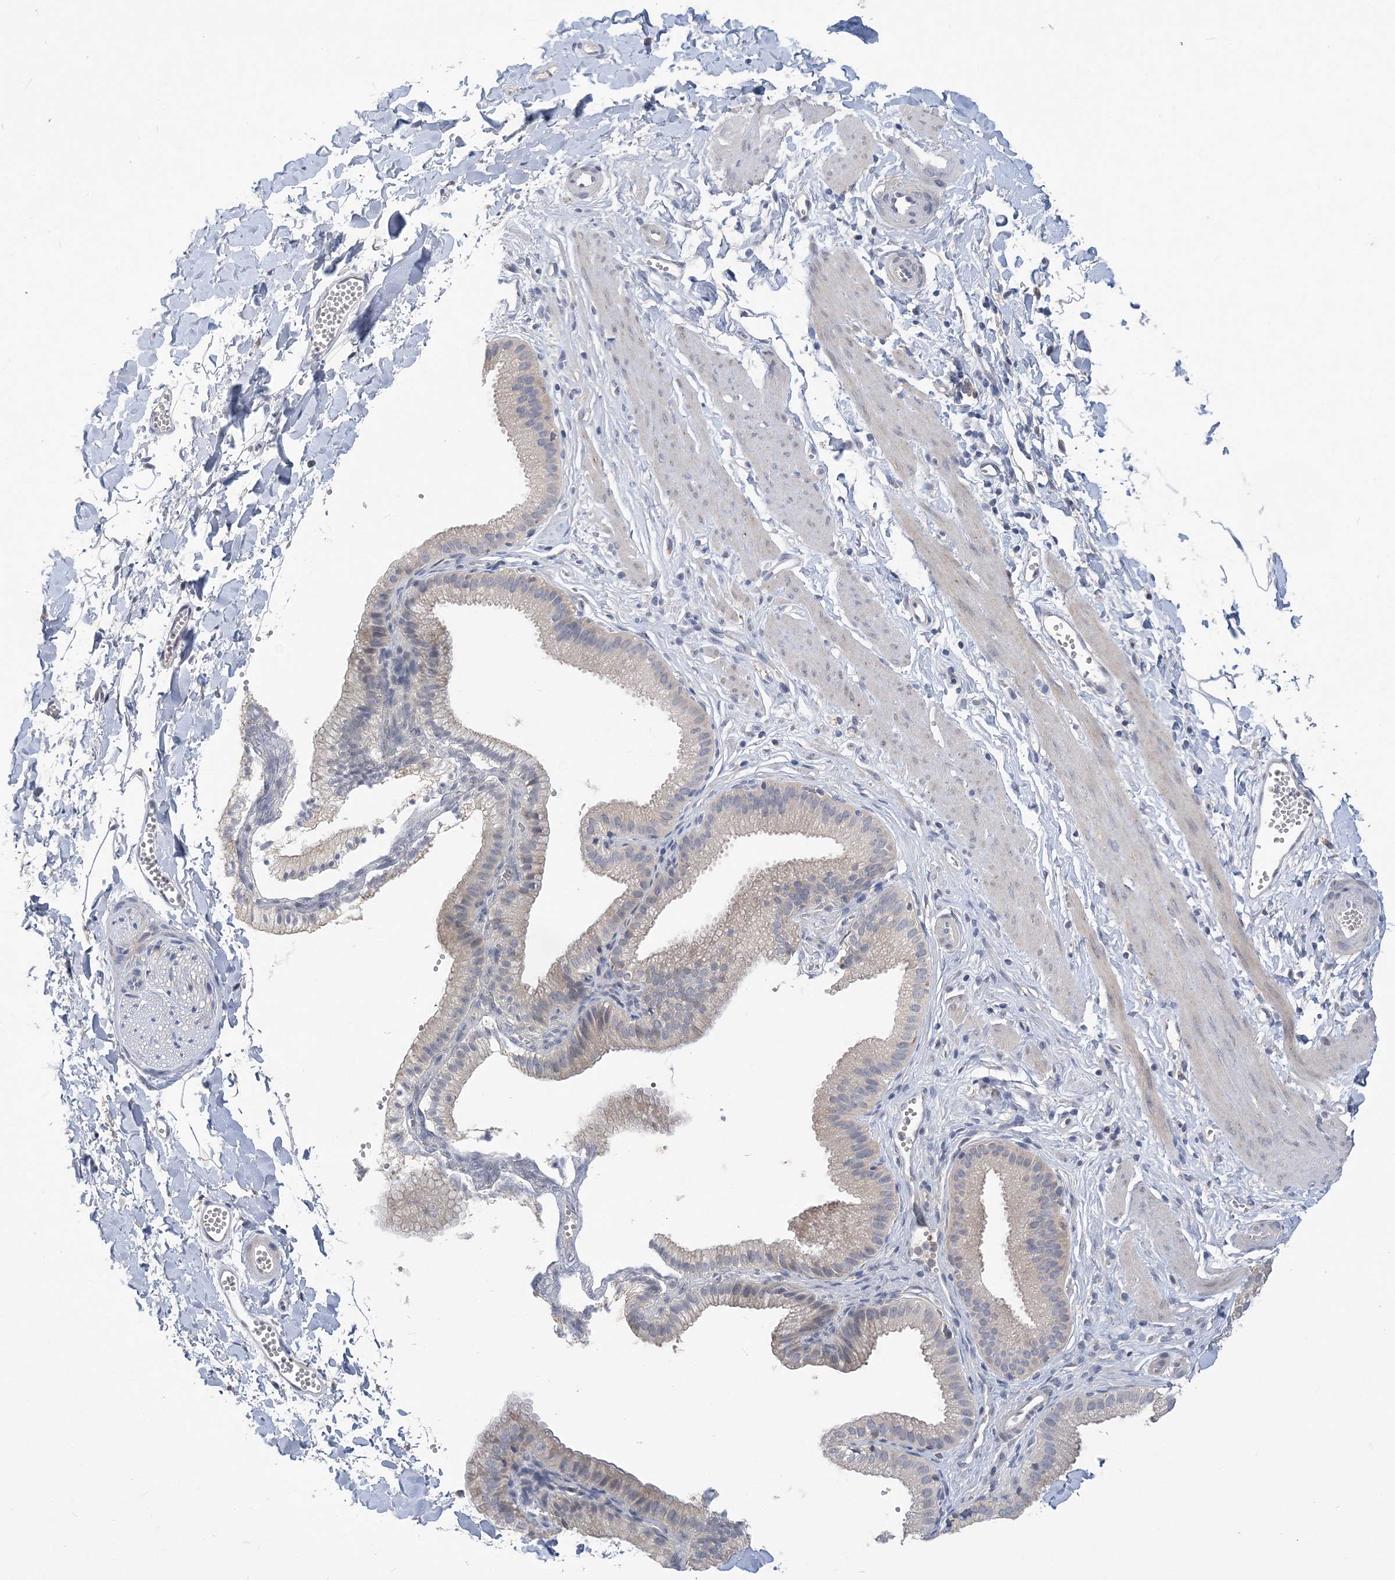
{"staining": {"intensity": "negative", "quantity": "none", "location": "none"}, "tissue": "adipose tissue", "cell_type": "Adipocytes", "image_type": "normal", "snomed": [{"axis": "morphology", "description": "Normal tissue, NOS"}, {"axis": "topography", "description": "Gallbladder"}, {"axis": "topography", "description": "Peripheral nerve tissue"}], "caption": "Immunohistochemistry (IHC) of normal adipose tissue demonstrates no staining in adipocytes.", "gene": "ANKRD35", "patient": {"sex": "male", "age": 38}}